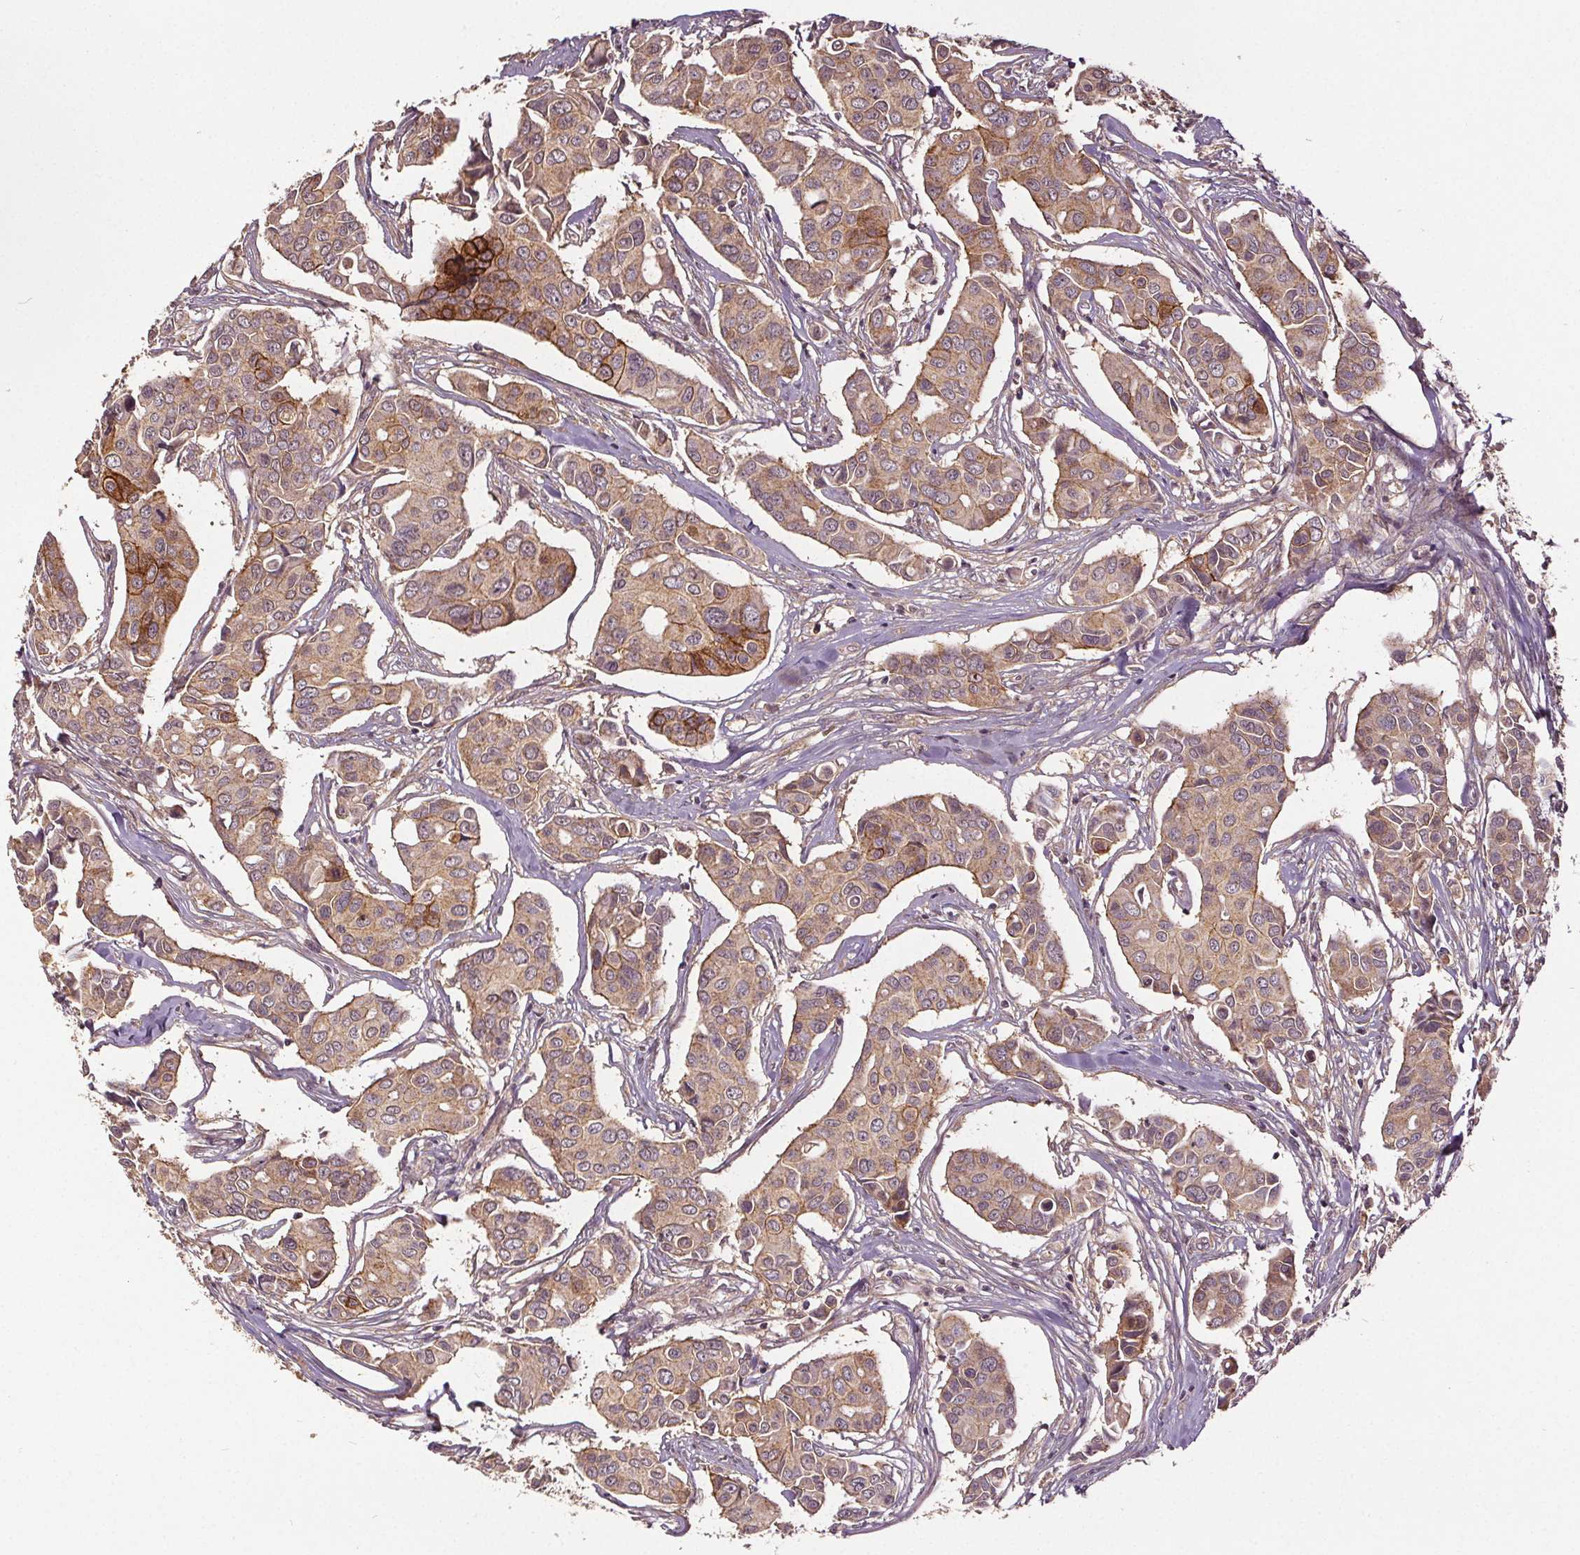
{"staining": {"intensity": "moderate", "quantity": "<25%", "location": "cytoplasmic/membranous"}, "tissue": "breast cancer", "cell_type": "Tumor cells", "image_type": "cancer", "snomed": [{"axis": "morphology", "description": "Duct carcinoma"}, {"axis": "topography", "description": "Breast"}], "caption": "Immunohistochemical staining of breast cancer (intraductal carcinoma) reveals low levels of moderate cytoplasmic/membranous protein staining in about <25% of tumor cells.", "gene": "EPHB3", "patient": {"sex": "female", "age": 54}}